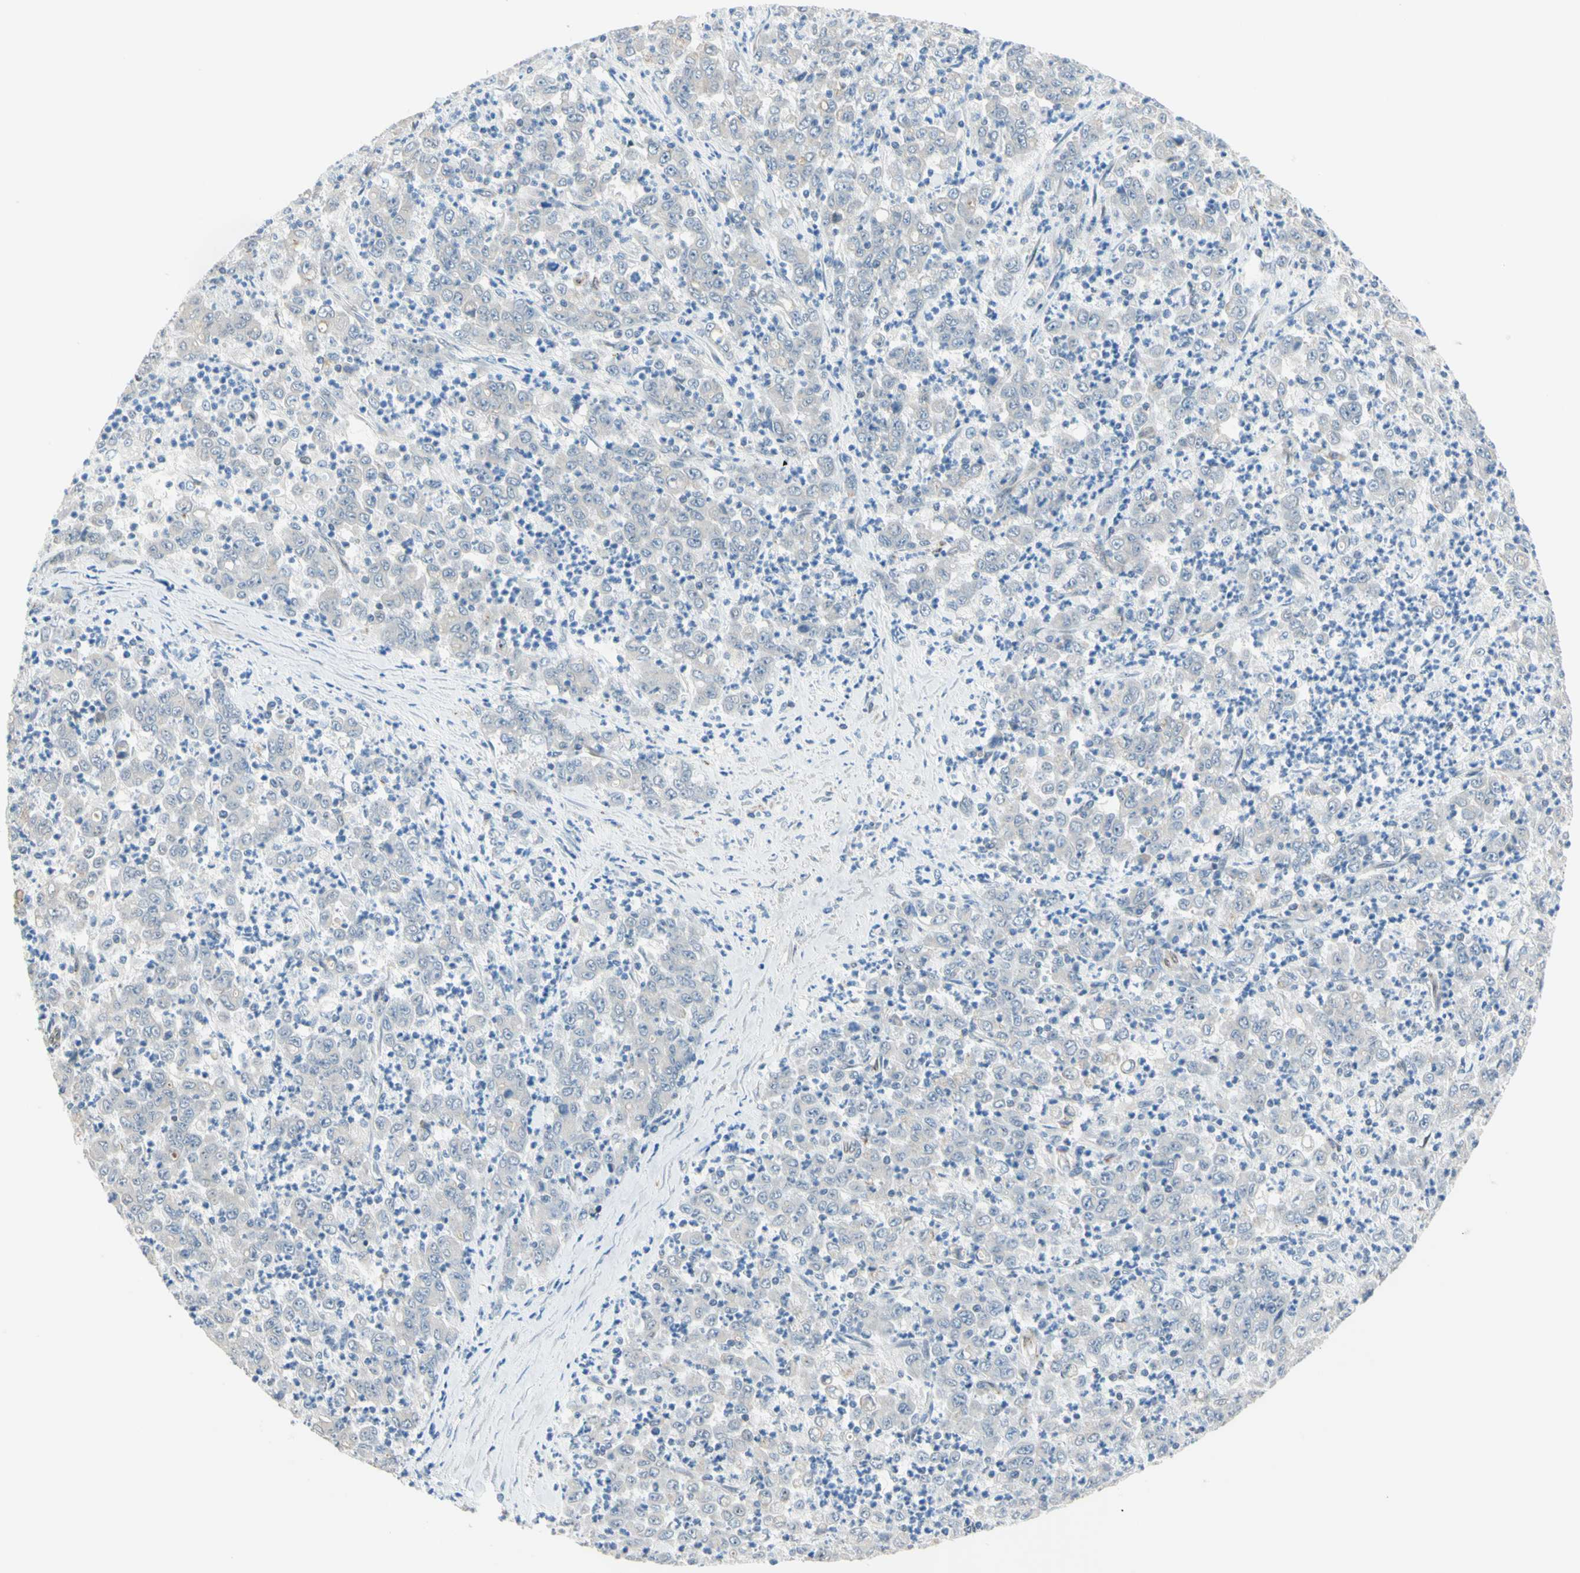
{"staining": {"intensity": "weak", "quantity": "<25%", "location": "cytoplasmic/membranous"}, "tissue": "stomach cancer", "cell_type": "Tumor cells", "image_type": "cancer", "snomed": [{"axis": "morphology", "description": "Adenocarcinoma, NOS"}, {"axis": "topography", "description": "Stomach, lower"}], "caption": "Tumor cells show no significant staining in stomach cancer (adenocarcinoma). The staining is performed using DAB (3,3'-diaminobenzidine) brown chromogen with nuclei counter-stained in using hematoxylin.", "gene": "TRAF2", "patient": {"sex": "female", "age": 71}}